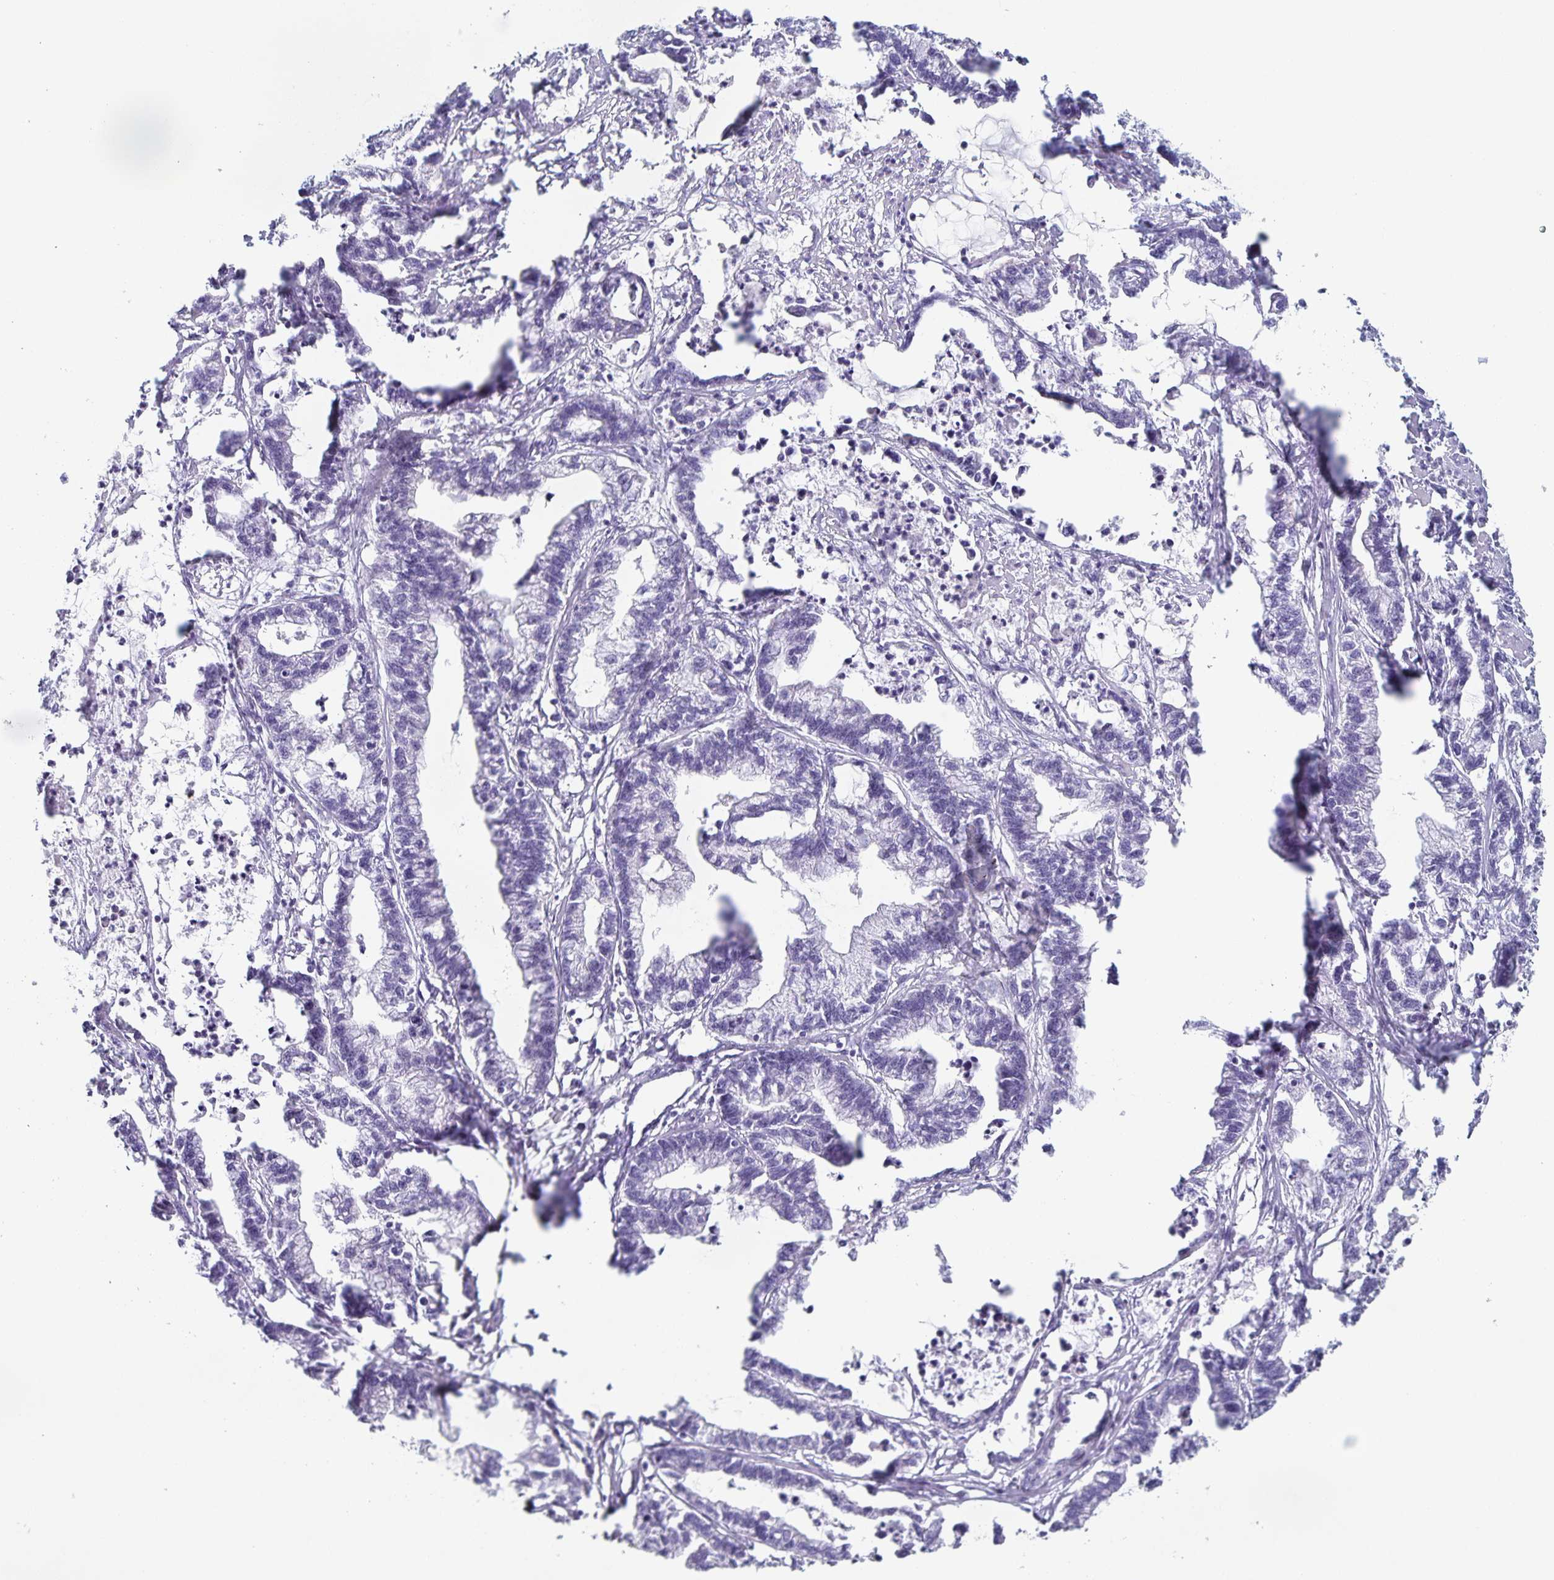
{"staining": {"intensity": "negative", "quantity": "none", "location": "none"}, "tissue": "stomach cancer", "cell_type": "Tumor cells", "image_type": "cancer", "snomed": [{"axis": "morphology", "description": "Adenocarcinoma, NOS"}, {"axis": "topography", "description": "Stomach"}], "caption": "A histopathology image of human stomach cancer is negative for staining in tumor cells.", "gene": "CENPH", "patient": {"sex": "male", "age": 83}}